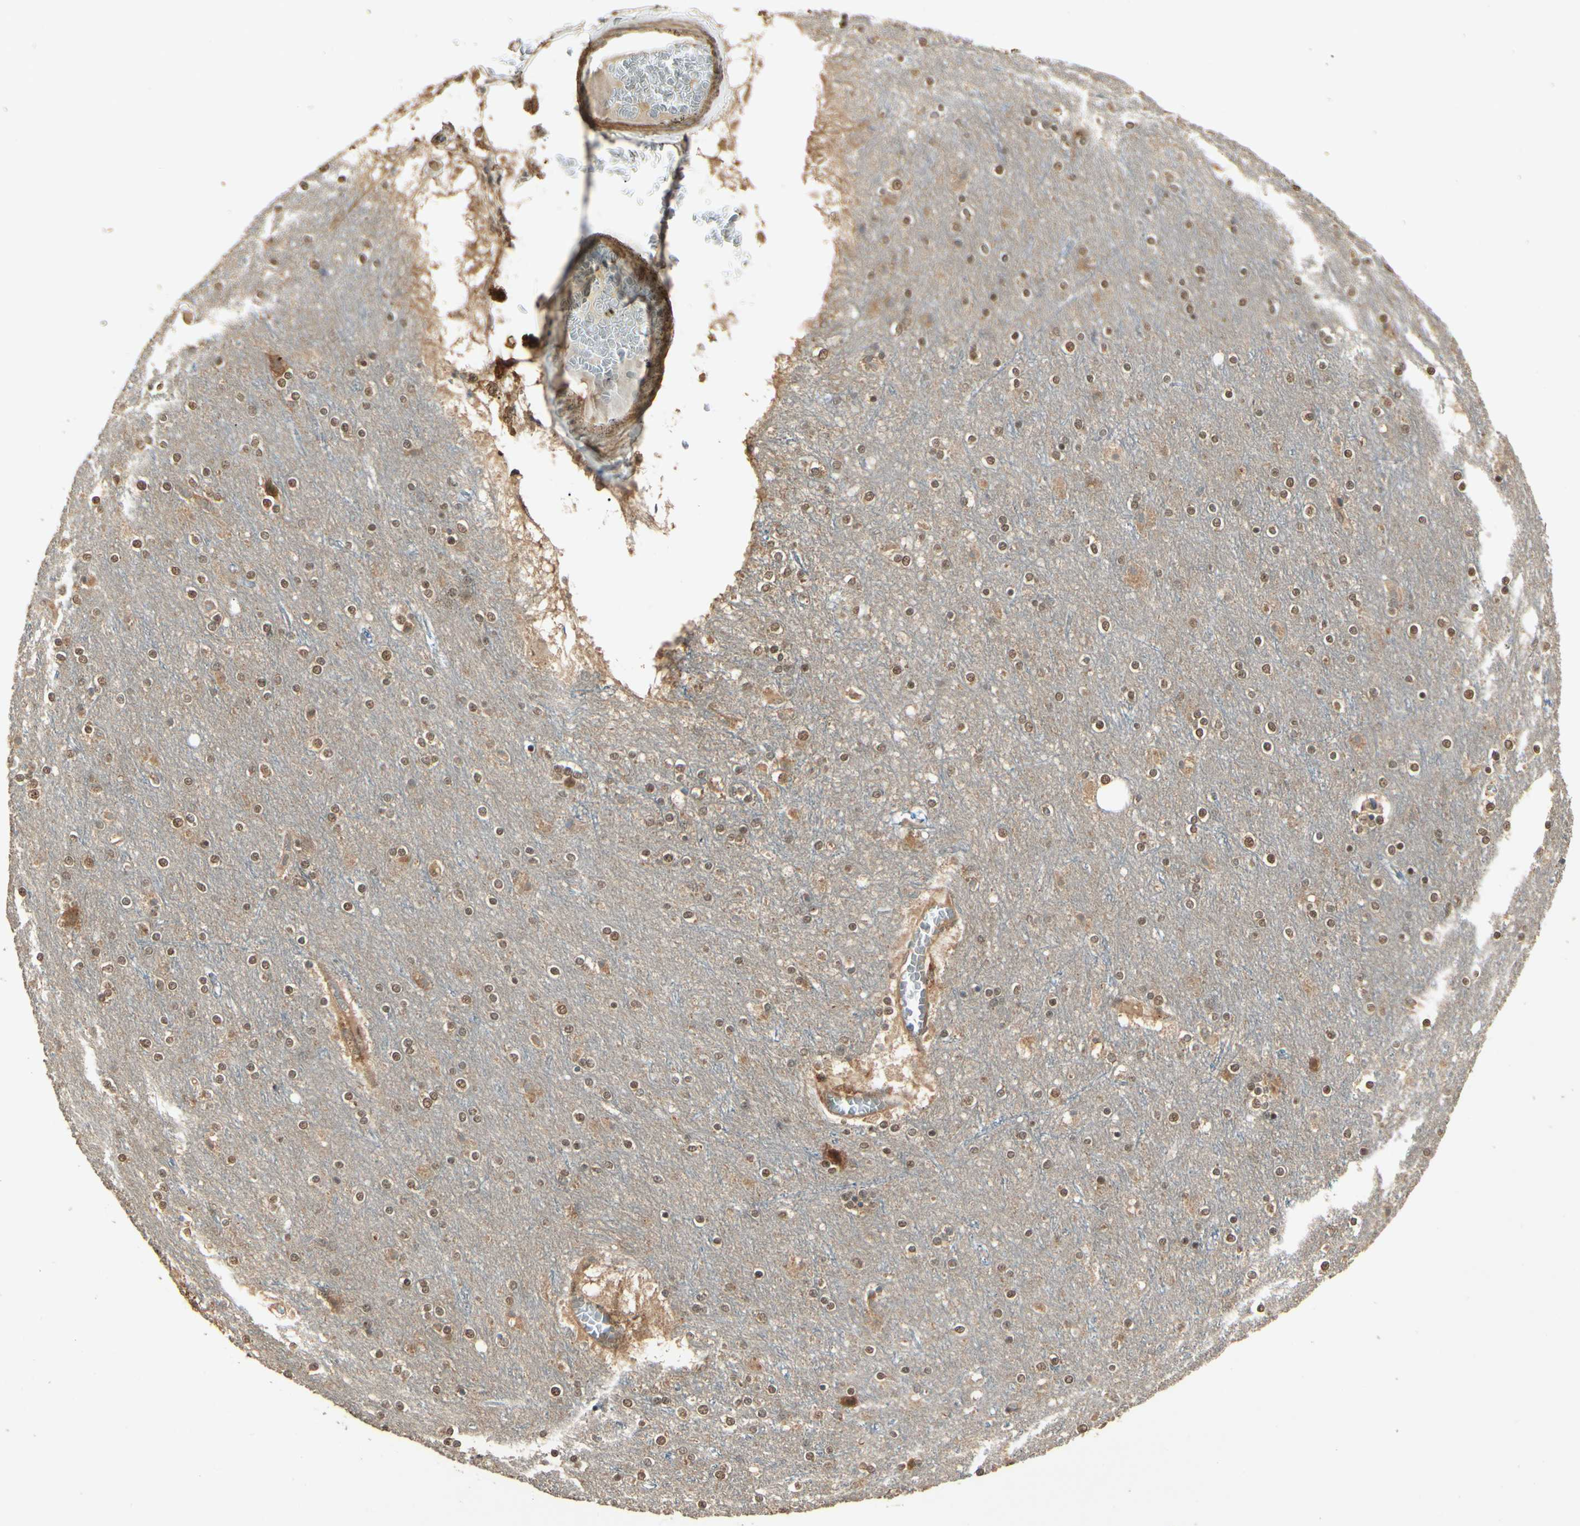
{"staining": {"intensity": "weak", "quantity": "25%-75%", "location": "cytoplasmic/membranous"}, "tissue": "cerebral cortex", "cell_type": "Endothelial cells", "image_type": "normal", "snomed": [{"axis": "morphology", "description": "Normal tissue, NOS"}, {"axis": "topography", "description": "Cerebral cortex"}], "caption": "A brown stain shows weak cytoplasmic/membranous positivity of a protein in endothelial cells of unremarkable cerebral cortex.", "gene": "CCT7", "patient": {"sex": "female", "age": 54}}